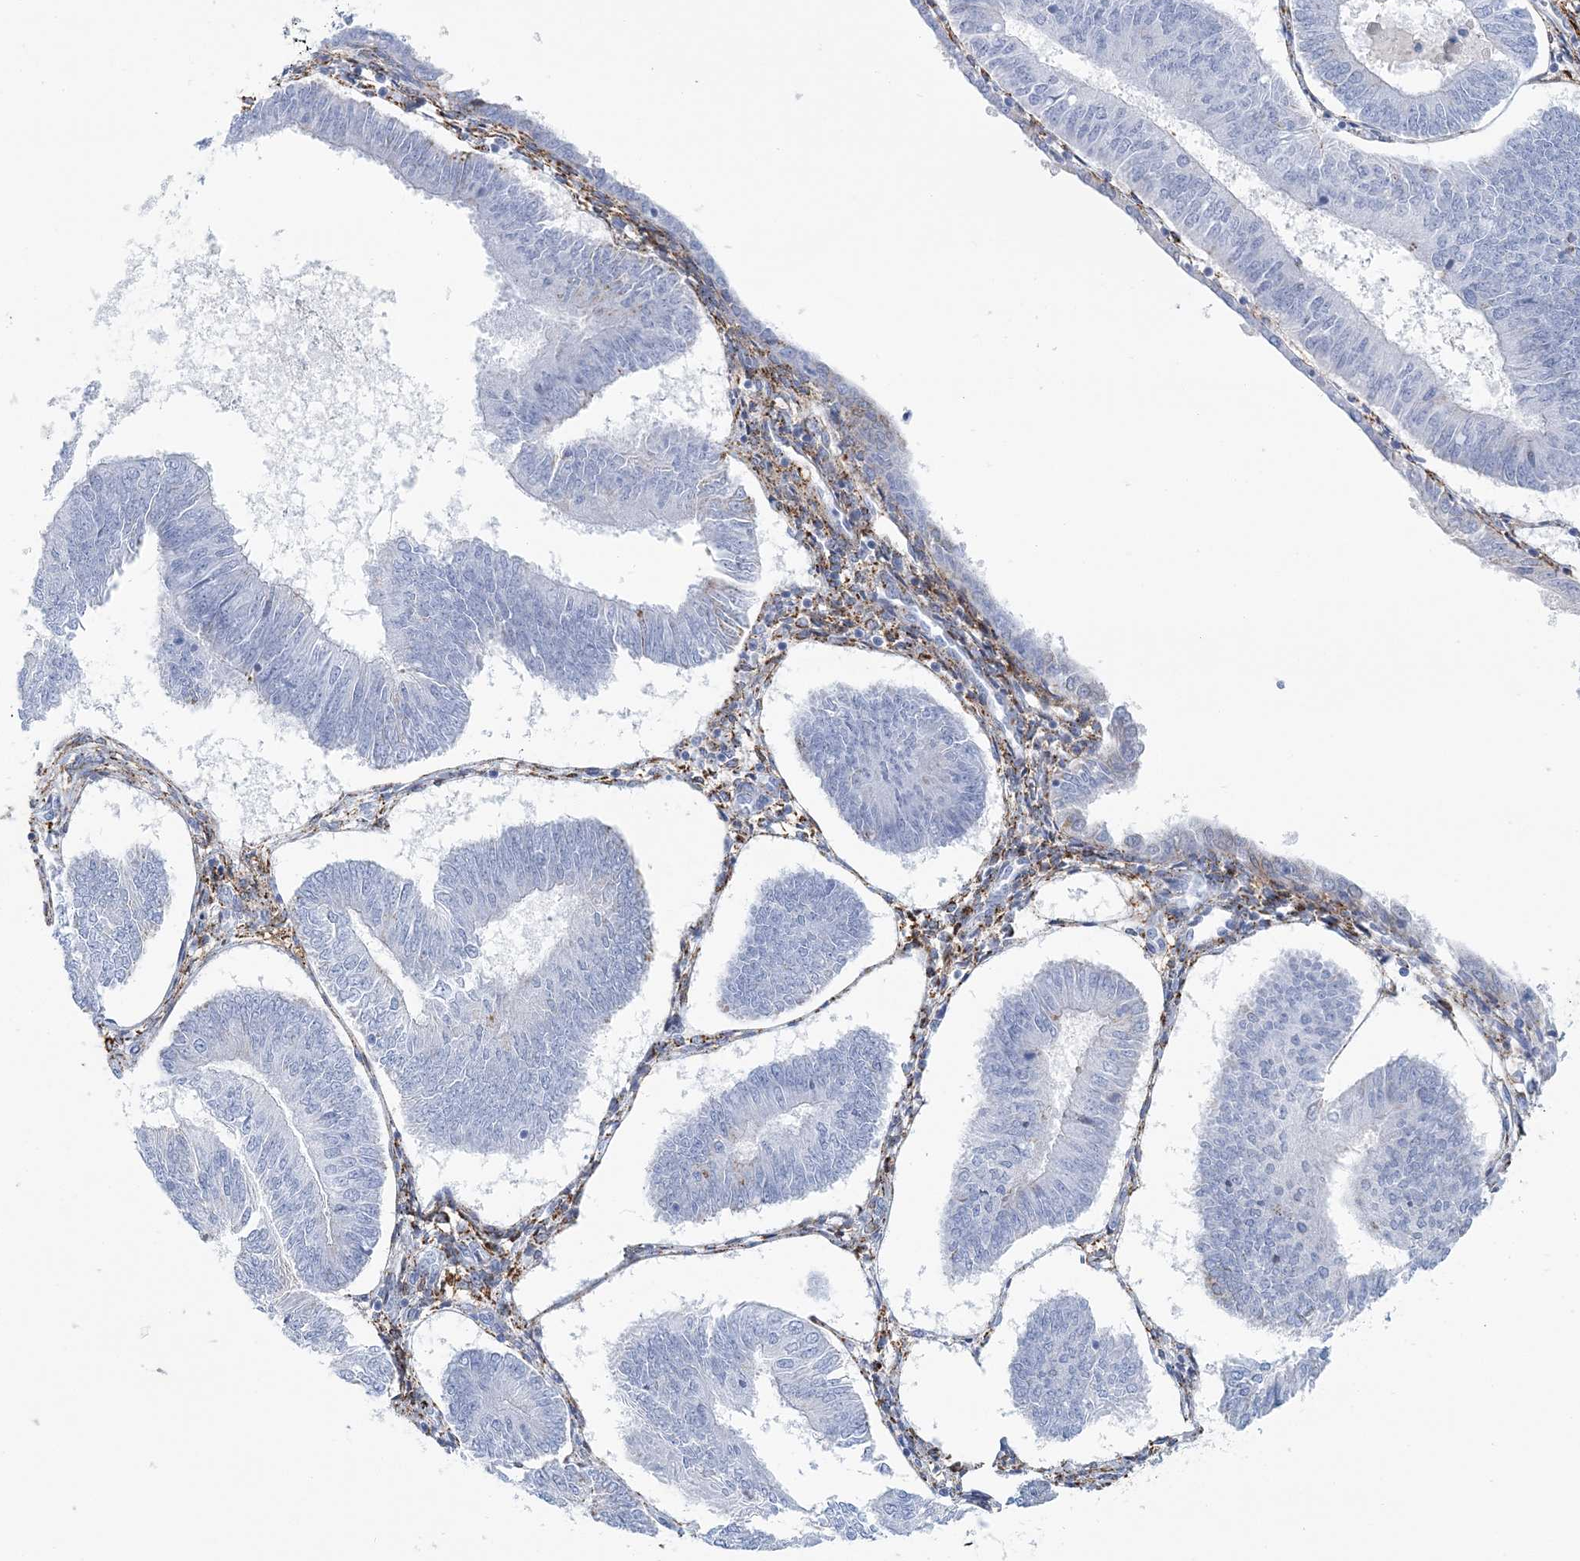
{"staining": {"intensity": "negative", "quantity": "none", "location": "none"}, "tissue": "endometrial cancer", "cell_type": "Tumor cells", "image_type": "cancer", "snomed": [{"axis": "morphology", "description": "Adenocarcinoma, NOS"}, {"axis": "topography", "description": "Endometrium"}], "caption": "An IHC photomicrograph of endometrial cancer is shown. There is no staining in tumor cells of endometrial cancer.", "gene": "NKX6-1", "patient": {"sex": "female", "age": 58}}